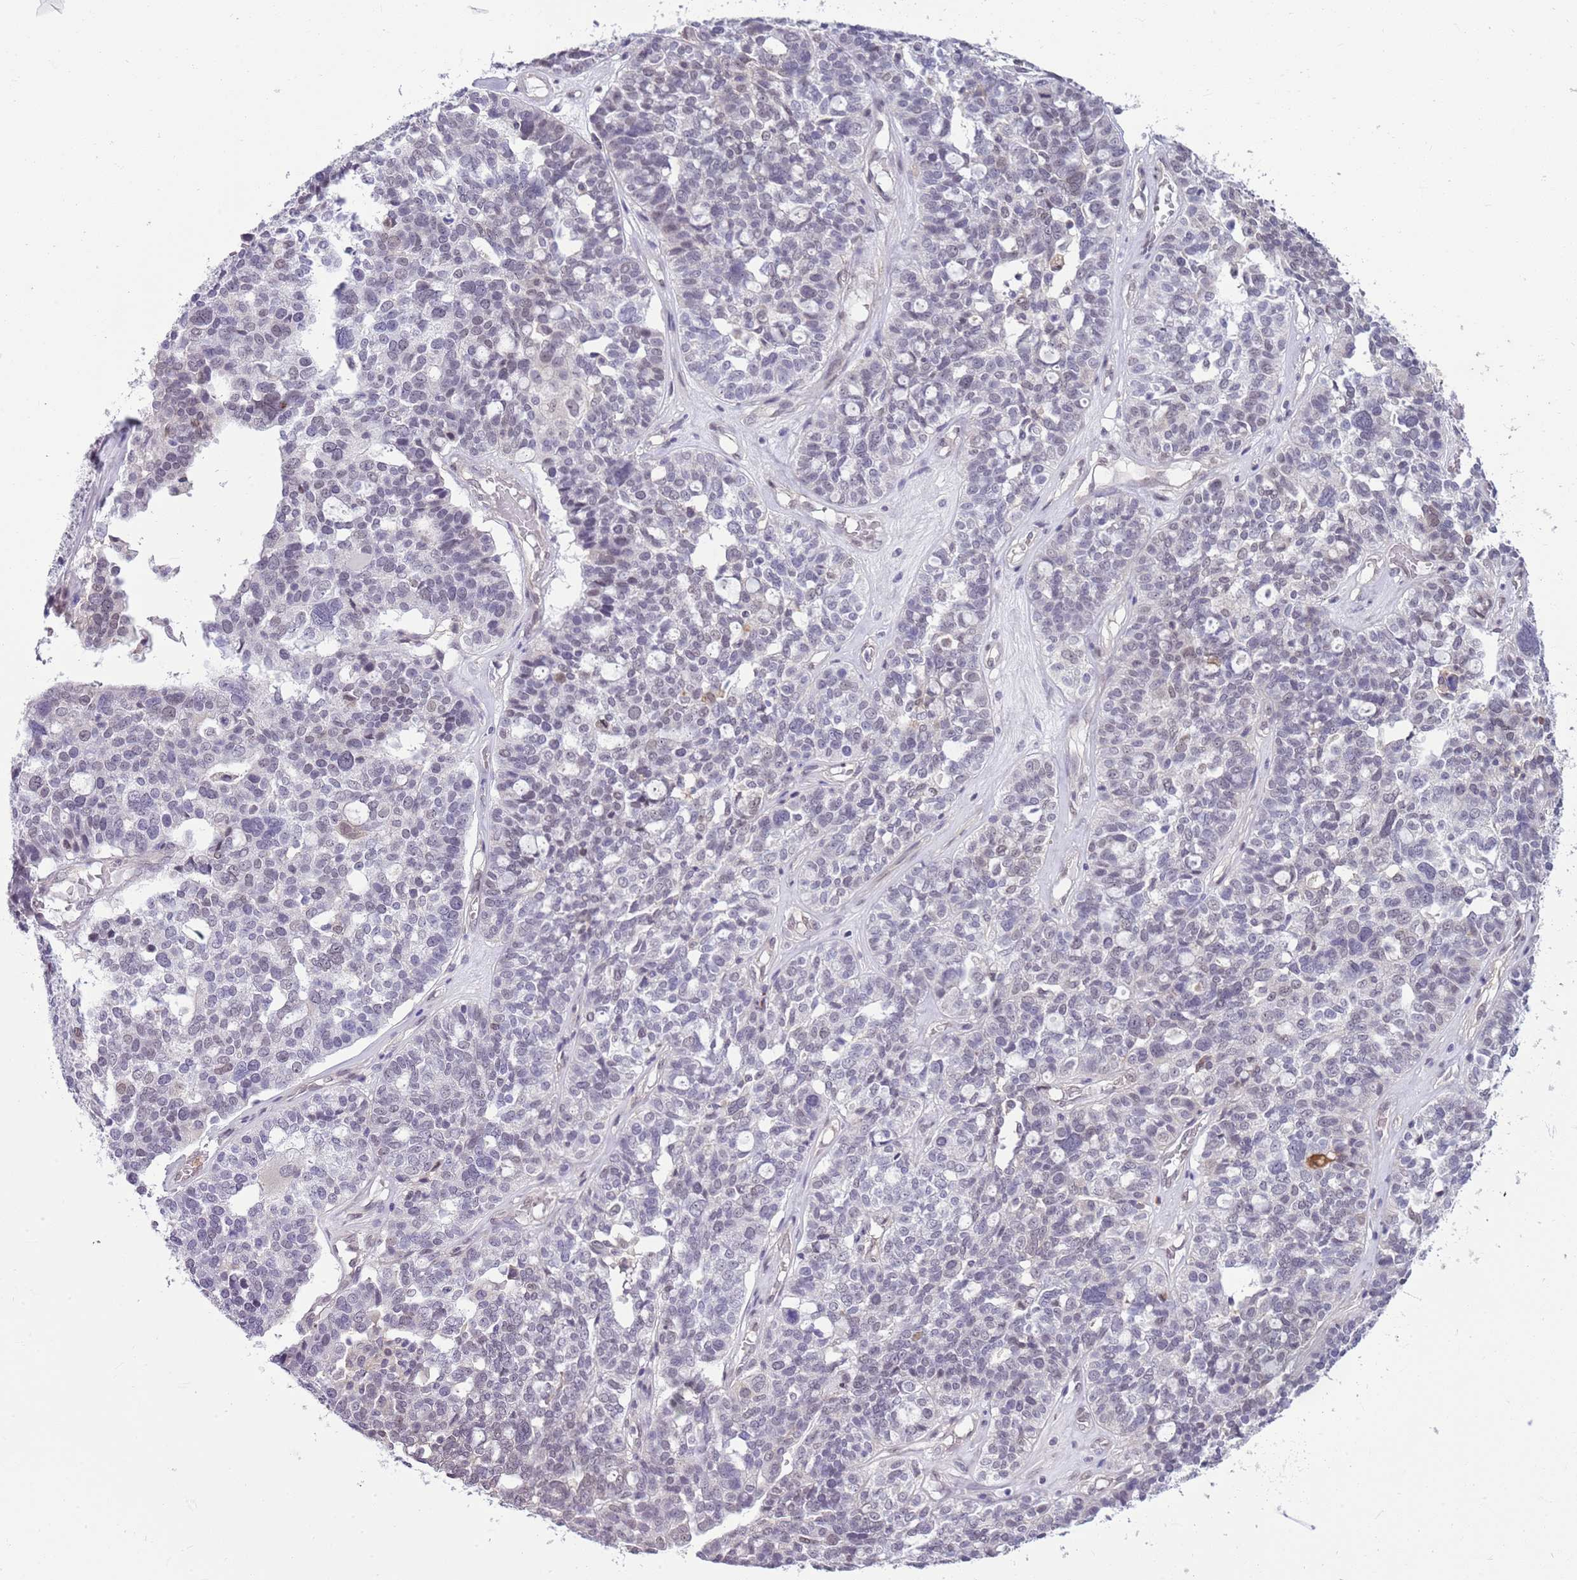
{"staining": {"intensity": "weak", "quantity": "<25%", "location": "nuclear"}, "tissue": "ovarian cancer", "cell_type": "Tumor cells", "image_type": "cancer", "snomed": [{"axis": "morphology", "description": "Cystadenocarcinoma, serous, NOS"}, {"axis": "topography", "description": "Ovary"}], "caption": "Immunohistochemistry of ovarian serous cystadenocarcinoma demonstrates no positivity in tumor cells. (Brightfield microscopy of DAB (3,3'-diaminobenzidine) immunohistochemistry (IHC) at high magnification).", "gene": "DHX32", "patient": {"sex": "female", "age": 59}}